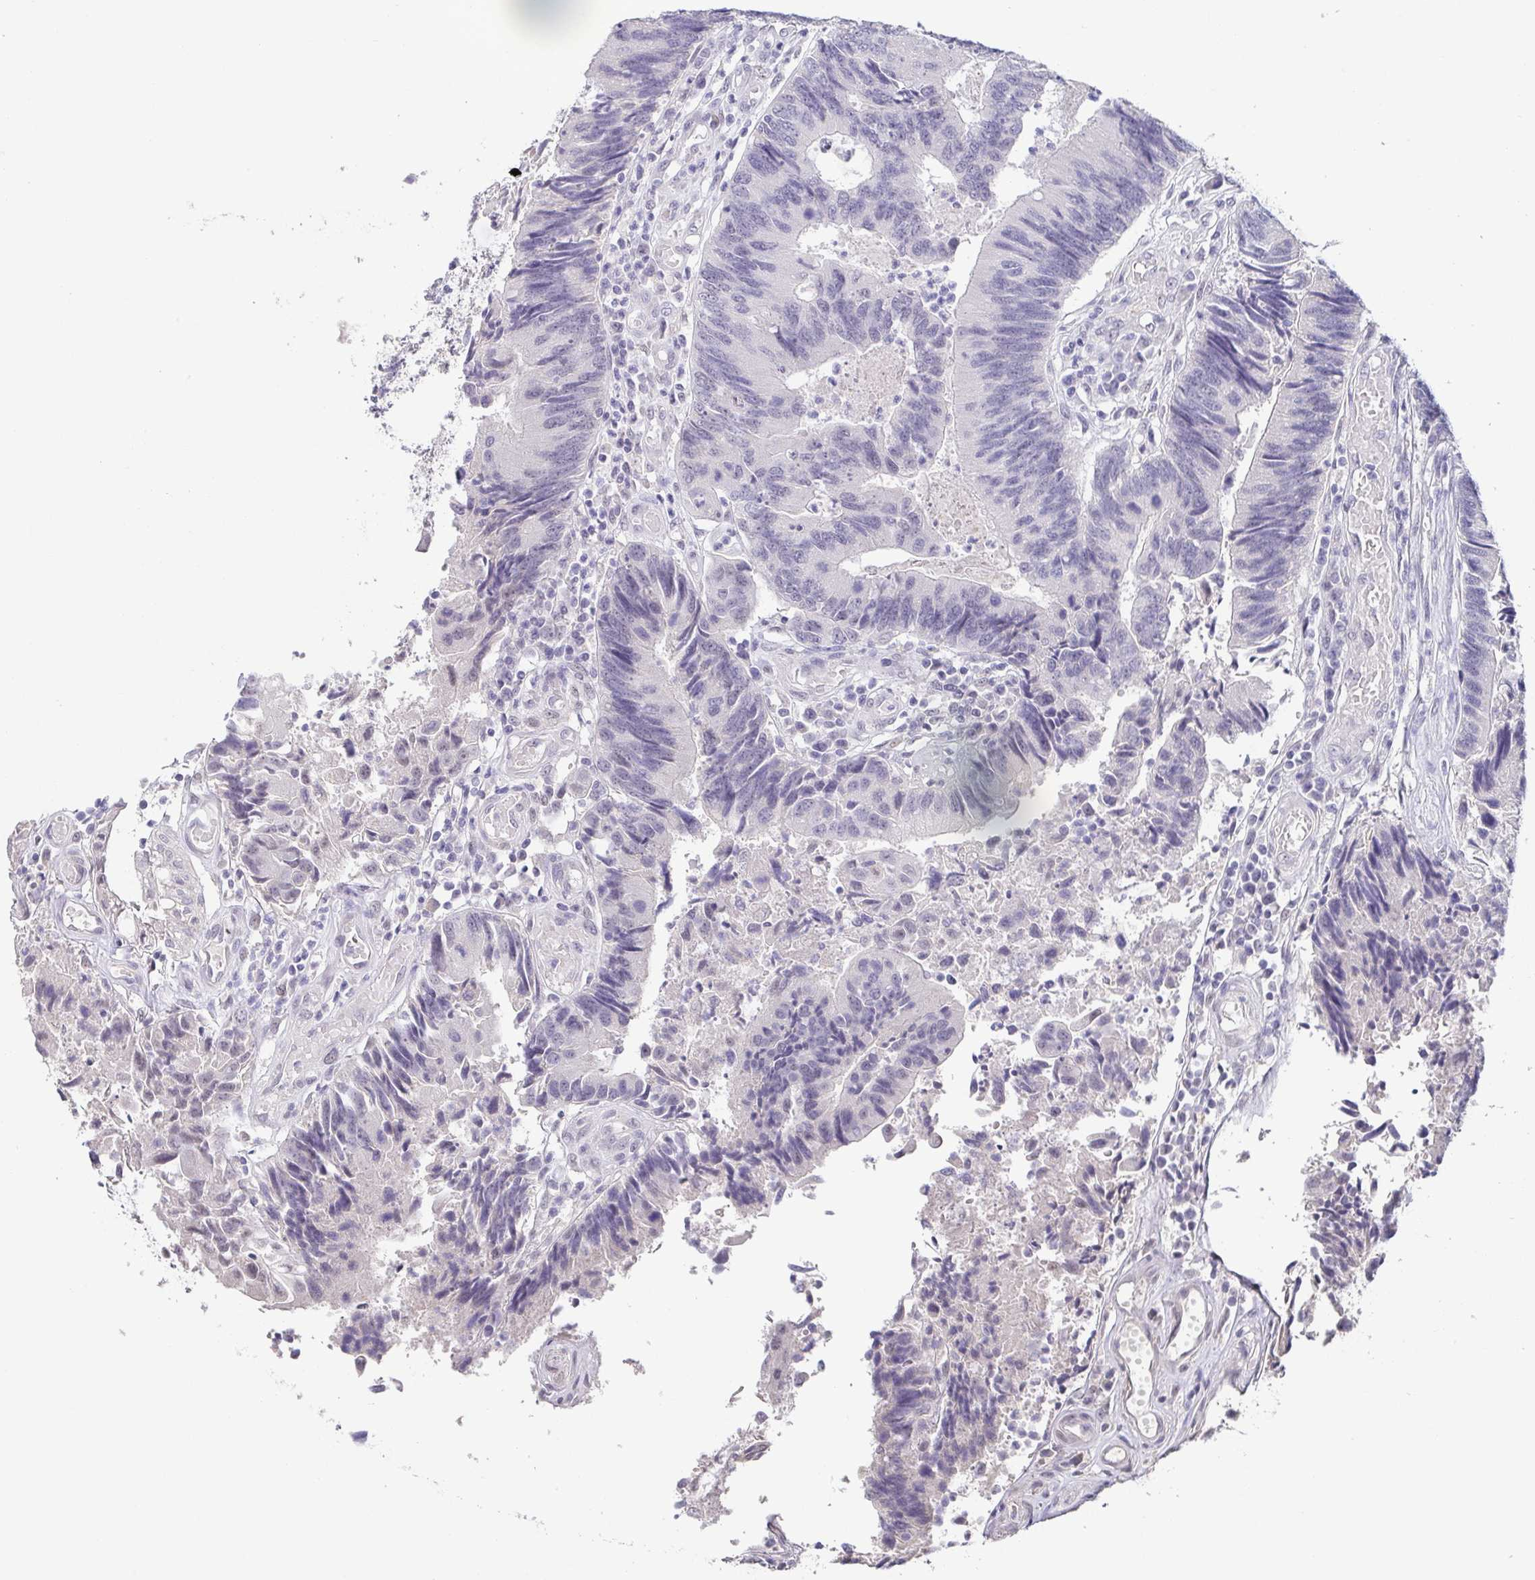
{"staining": {"intensity": "negative", "quantity": "none", "location": "none"}, "tissue": "colorectal cancer", "cell_type": "Tumor cells", "image_type": "cancer", "snomed": [{"axis": "morphology", "description": "Adenocarcinoma, NOS"}, {"axis": "topography", "description": "Colon"}], "caption": "IHC photomicrograph of neoplastic tissue: colorectal adenocarcinoma stained with DAB reveals no significant protein expression in tumor cells.", "gene": "NEFH", "patient": {"sex": "female", "age": 67}}